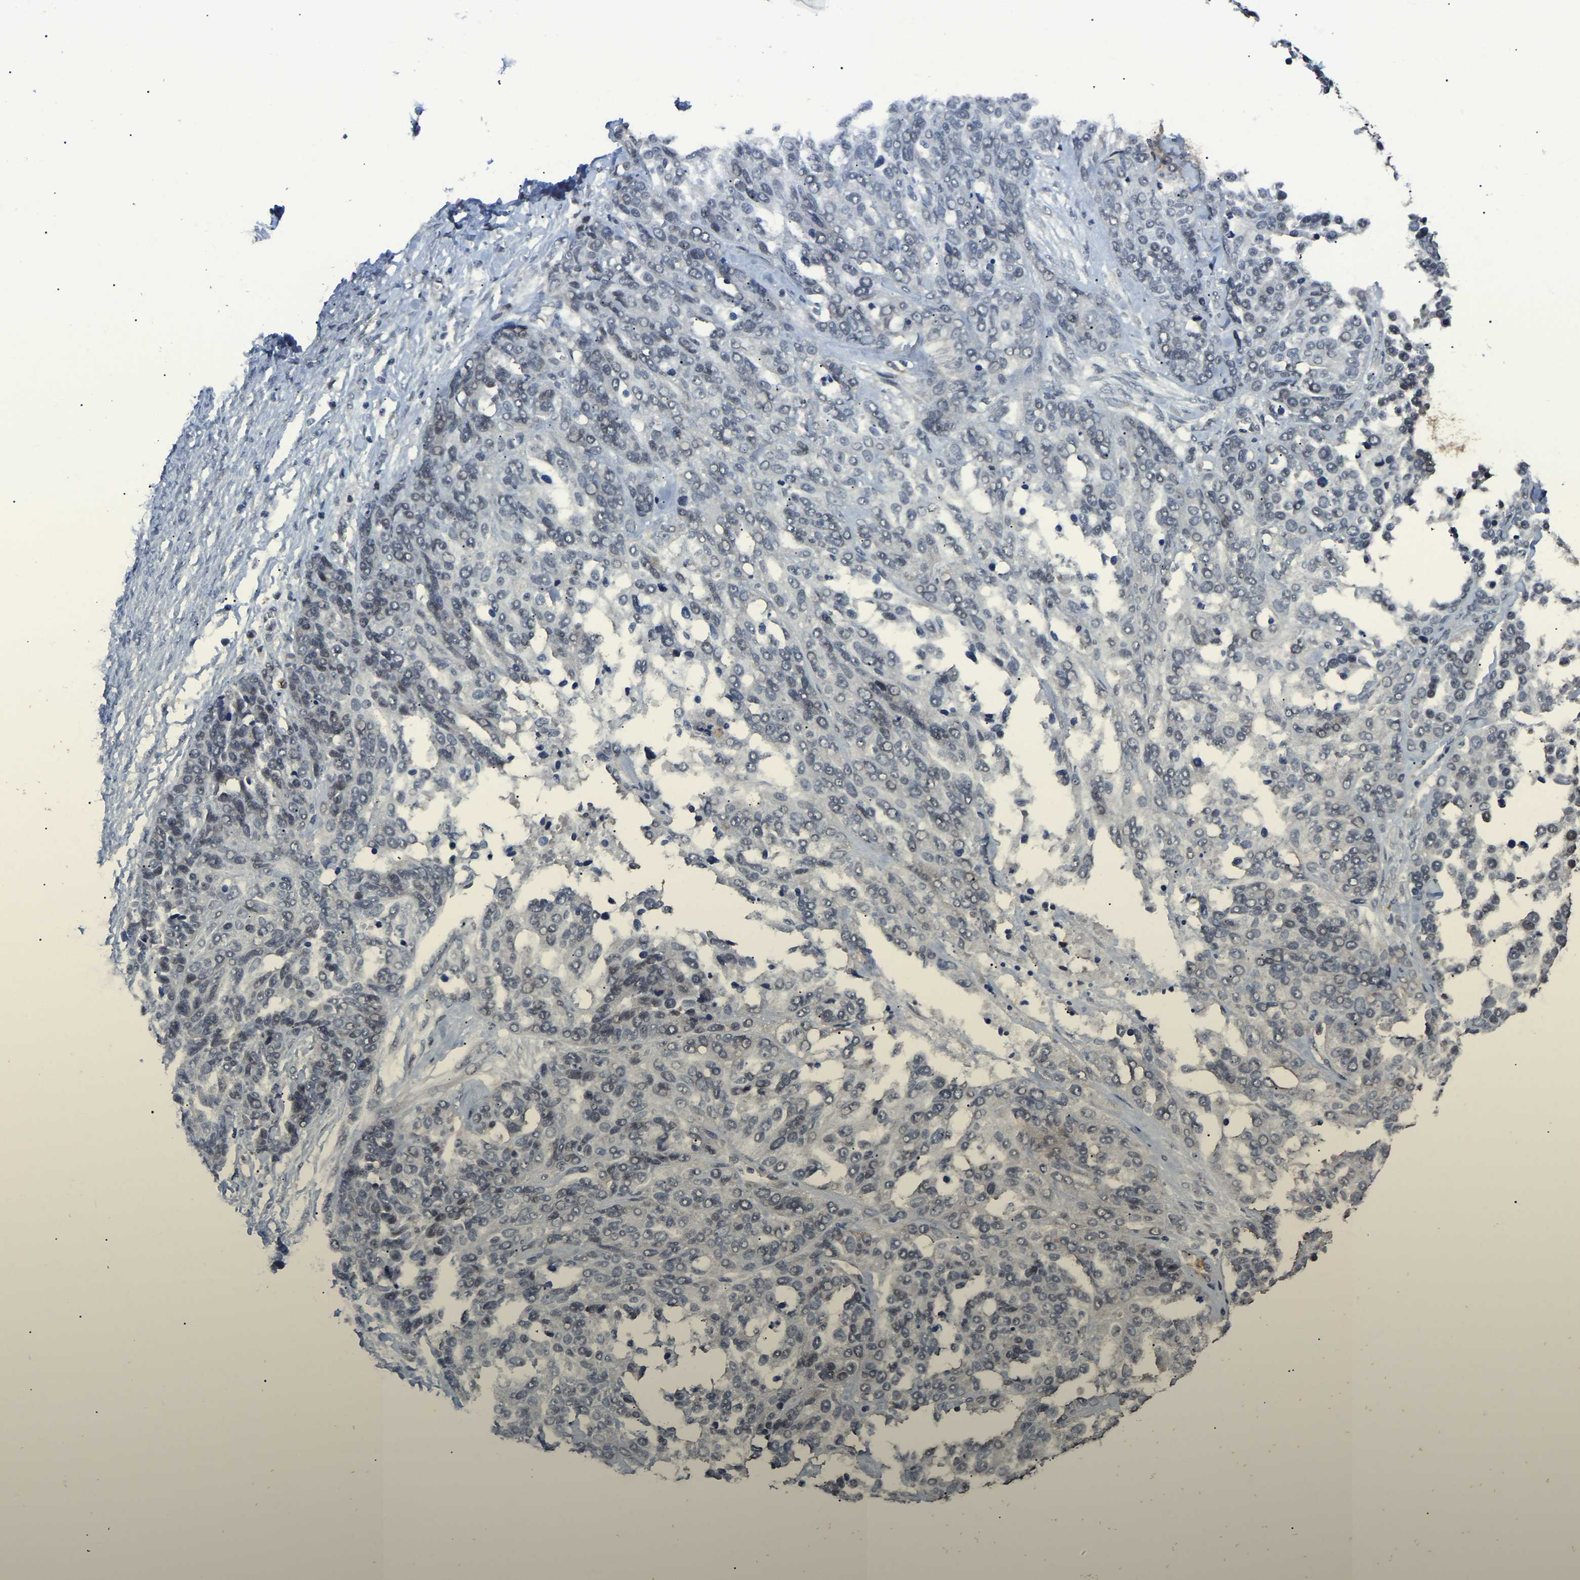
{"staining": {"intensity": "negative", "quantity": "none", "location": "none"}, "tissue": "ovarian cancer", "cell_type": "Tumor cells", "image_type": "cancer", "snomed": [{"axis": "morphology", "description": "Cystadenocarcinoma, serous, NOS"}, {"axis": "topography", "description": "Ovary"}], "caption": "High magnification brightfield microscopy of ovarian cancer stained with DAB (brown) and counterstained with hematoxylin (blue): tumor cells show no significant expression.", "gene": "PPM1E", "patient": {"sex": "female", "age": 44}}